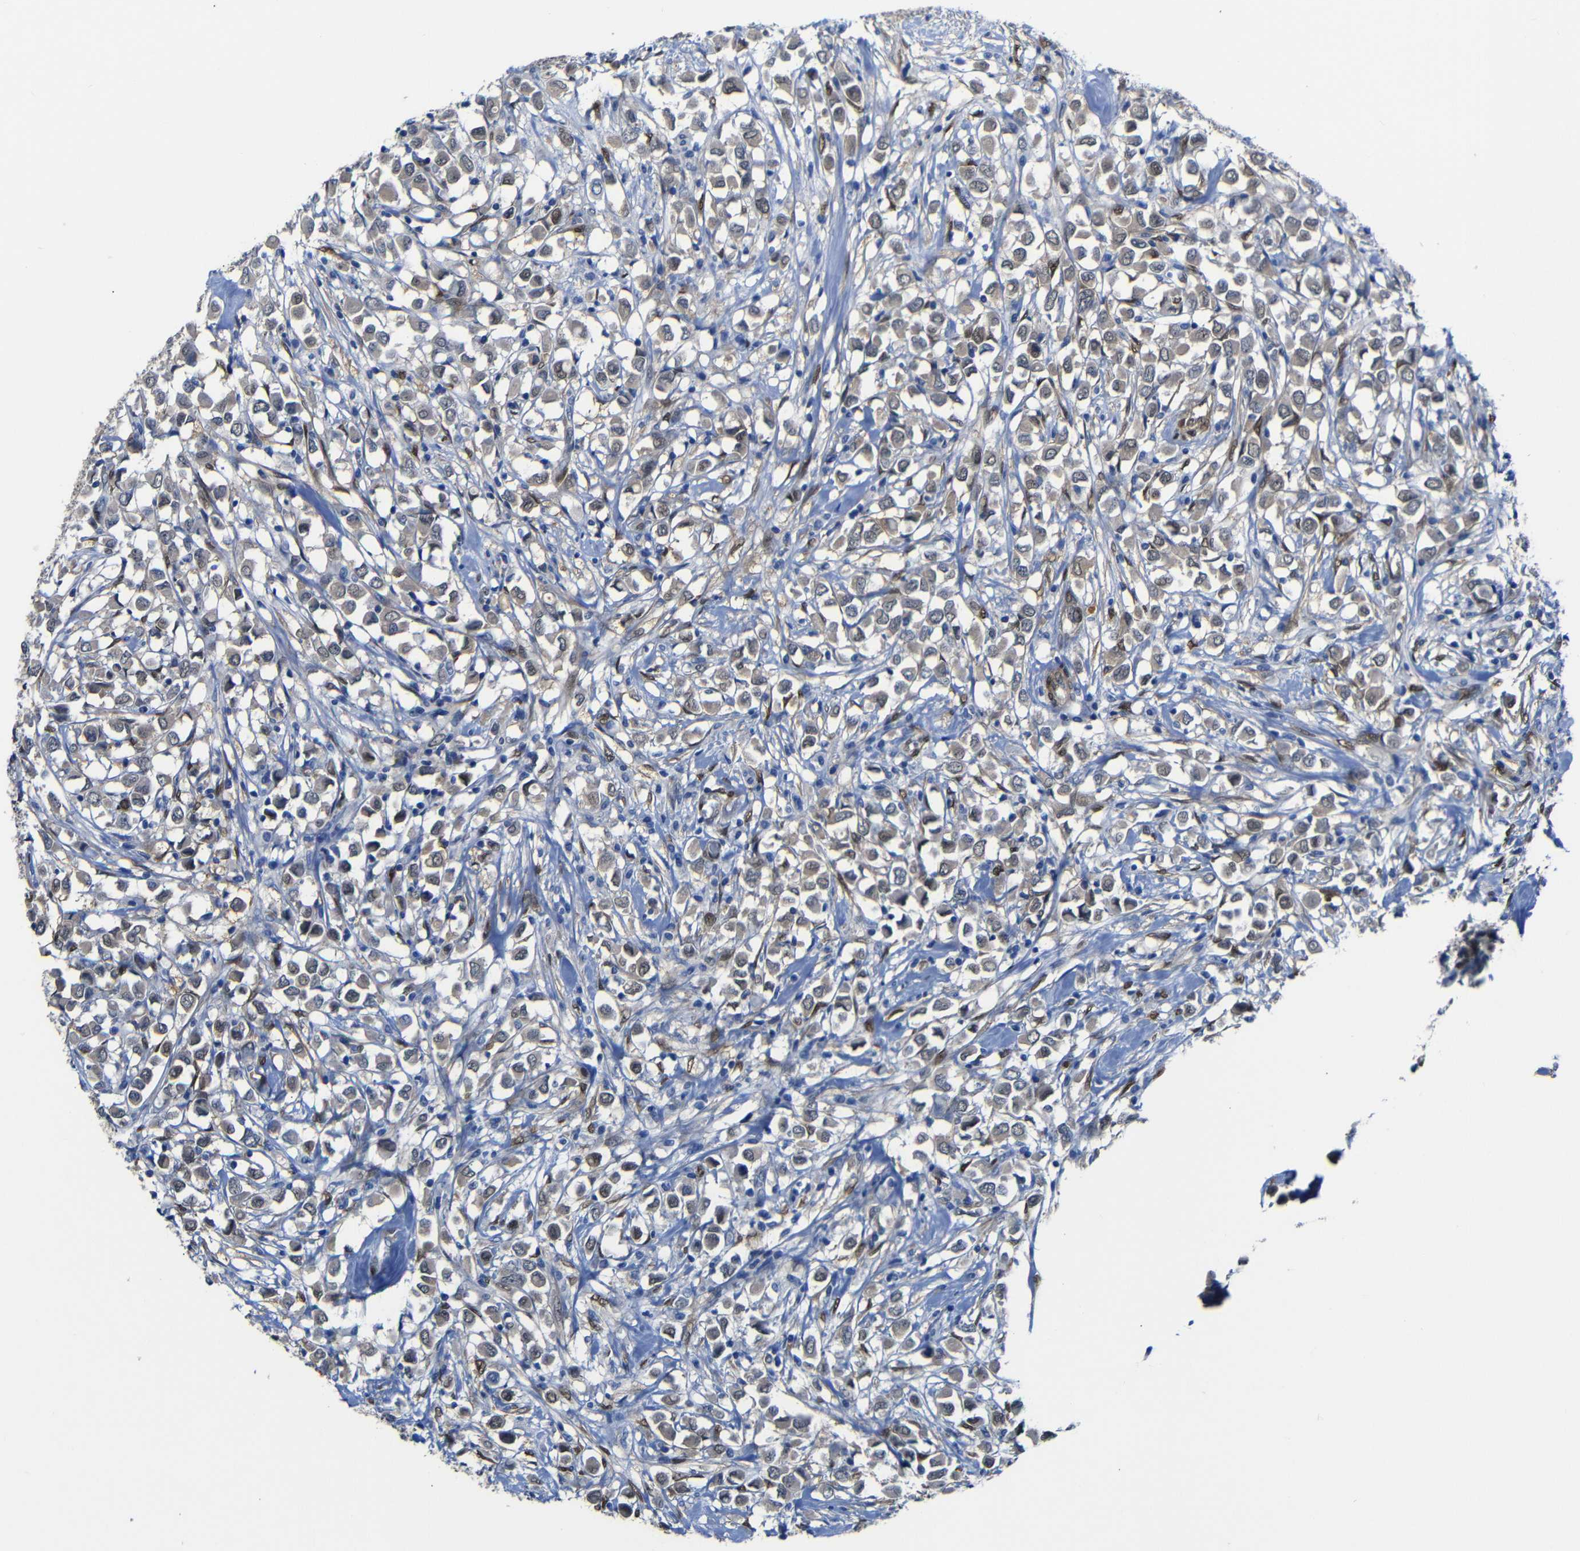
{"staining": {"intensity": "weak", "quantity": "<25%", "location": "cytoplasmic/membranous,nuclear"}, "tissue": "breast cancer", "cell_type": "Tumor cells", "image_type": "cancer", "snomed": [{"axis": "morphology", "description": "Duct carcinoma"}, {"axis": "topography", "description": "Breast"}], "caption": "The image shows no staining of tumor cells in breast cancer.", "gene": "YAP1", "patient": {"sex": "female", "age": 61}}